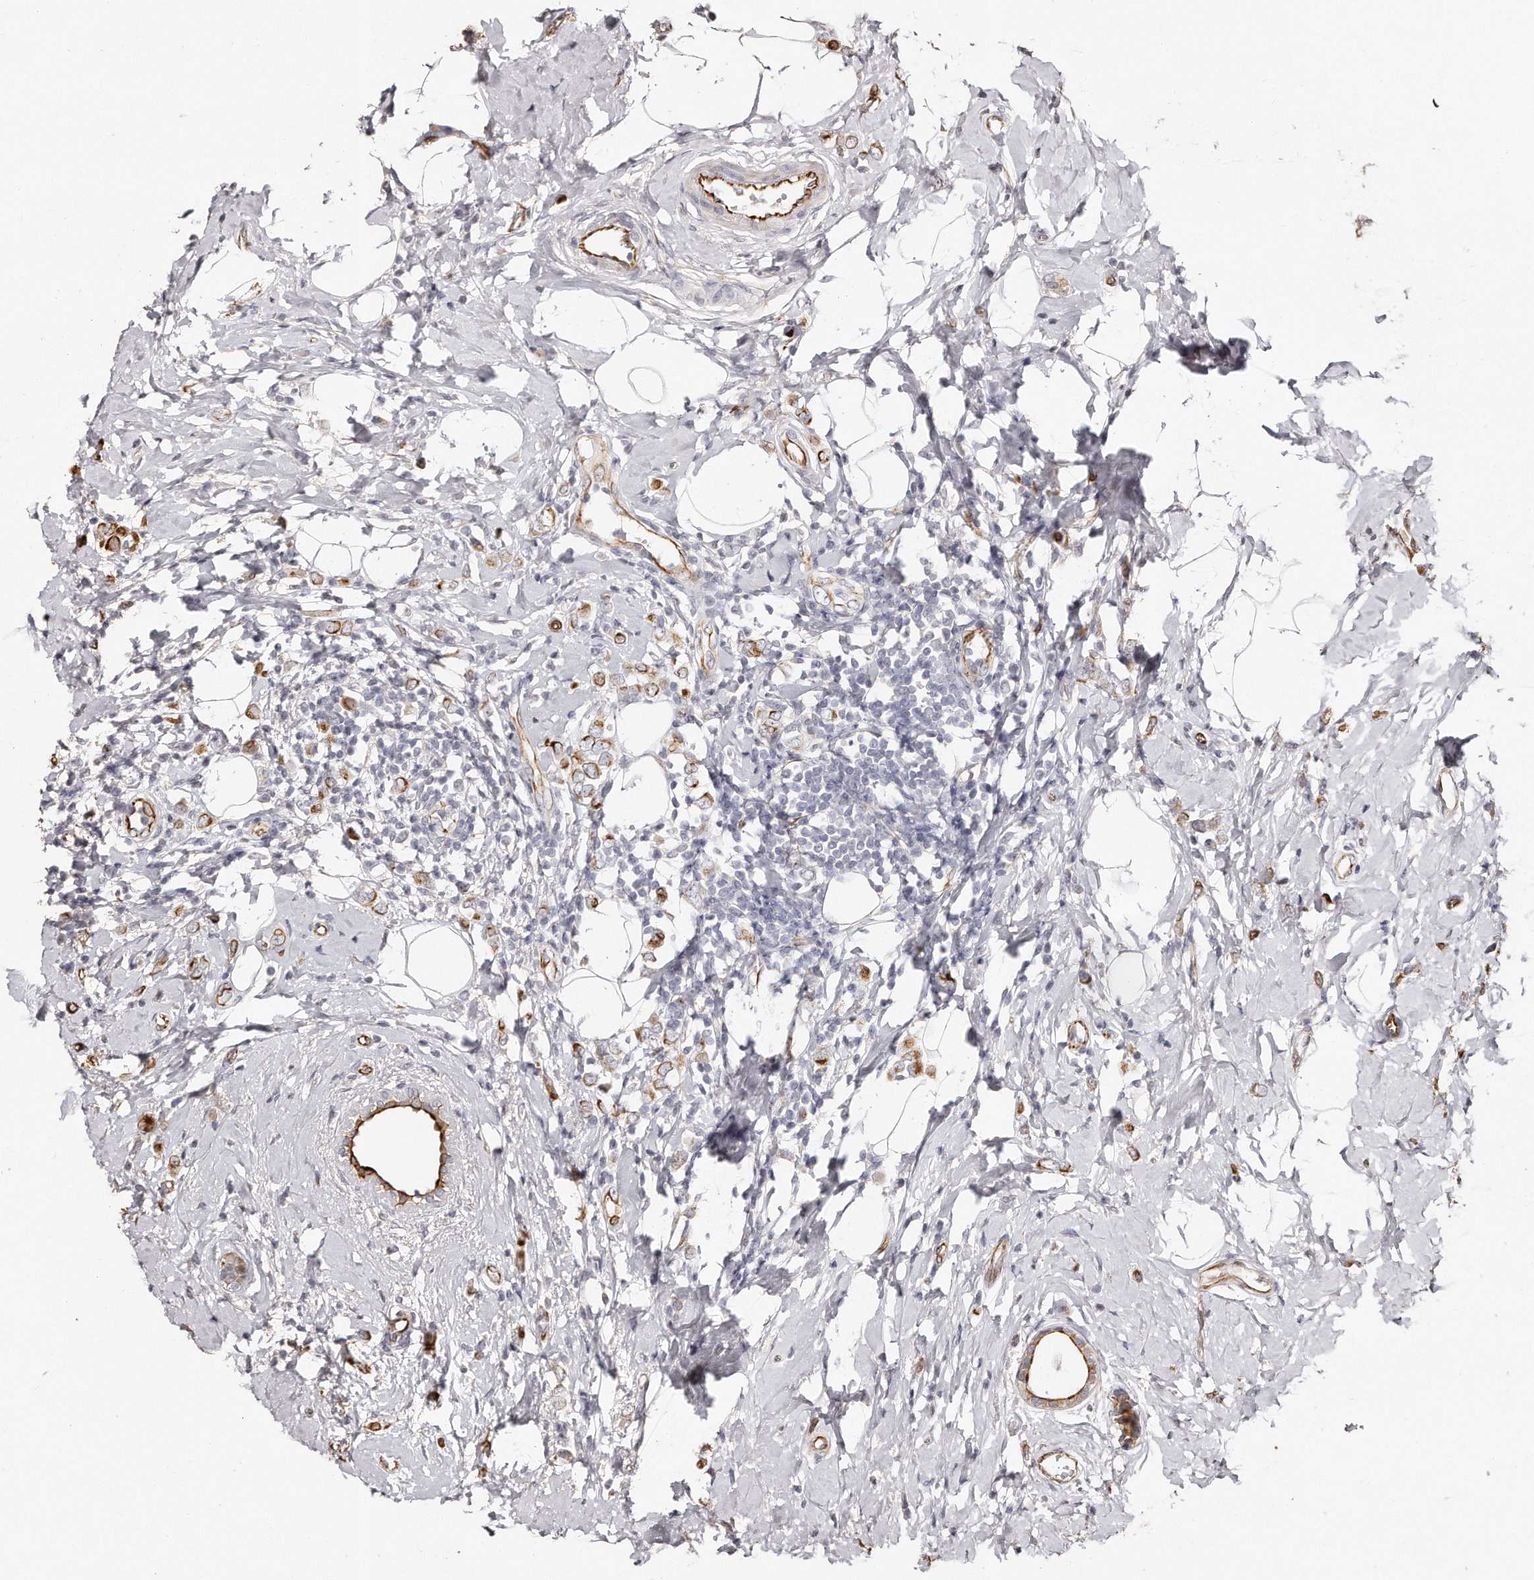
{"staining": {"intensity": "moderate", "quantity": ">75%", "location": "cytoplasmic/membranous"}, "tissue": "breast cancer", "cell_type": "Tumor cells", "image_type": "cancer", "snomed": [{"axis": "morphology", "description": "Lobular carcinoma"}, {"axis": "topography", "description": "Breast"}], "caption": "Immunohistochemical staining of human breast cancer reveals moderate cytoplasmic/membranous protein expression in about >75% of tumor cells.", "gene": "ZYG11A", "patient": {"sex": "female", "age": 47}}